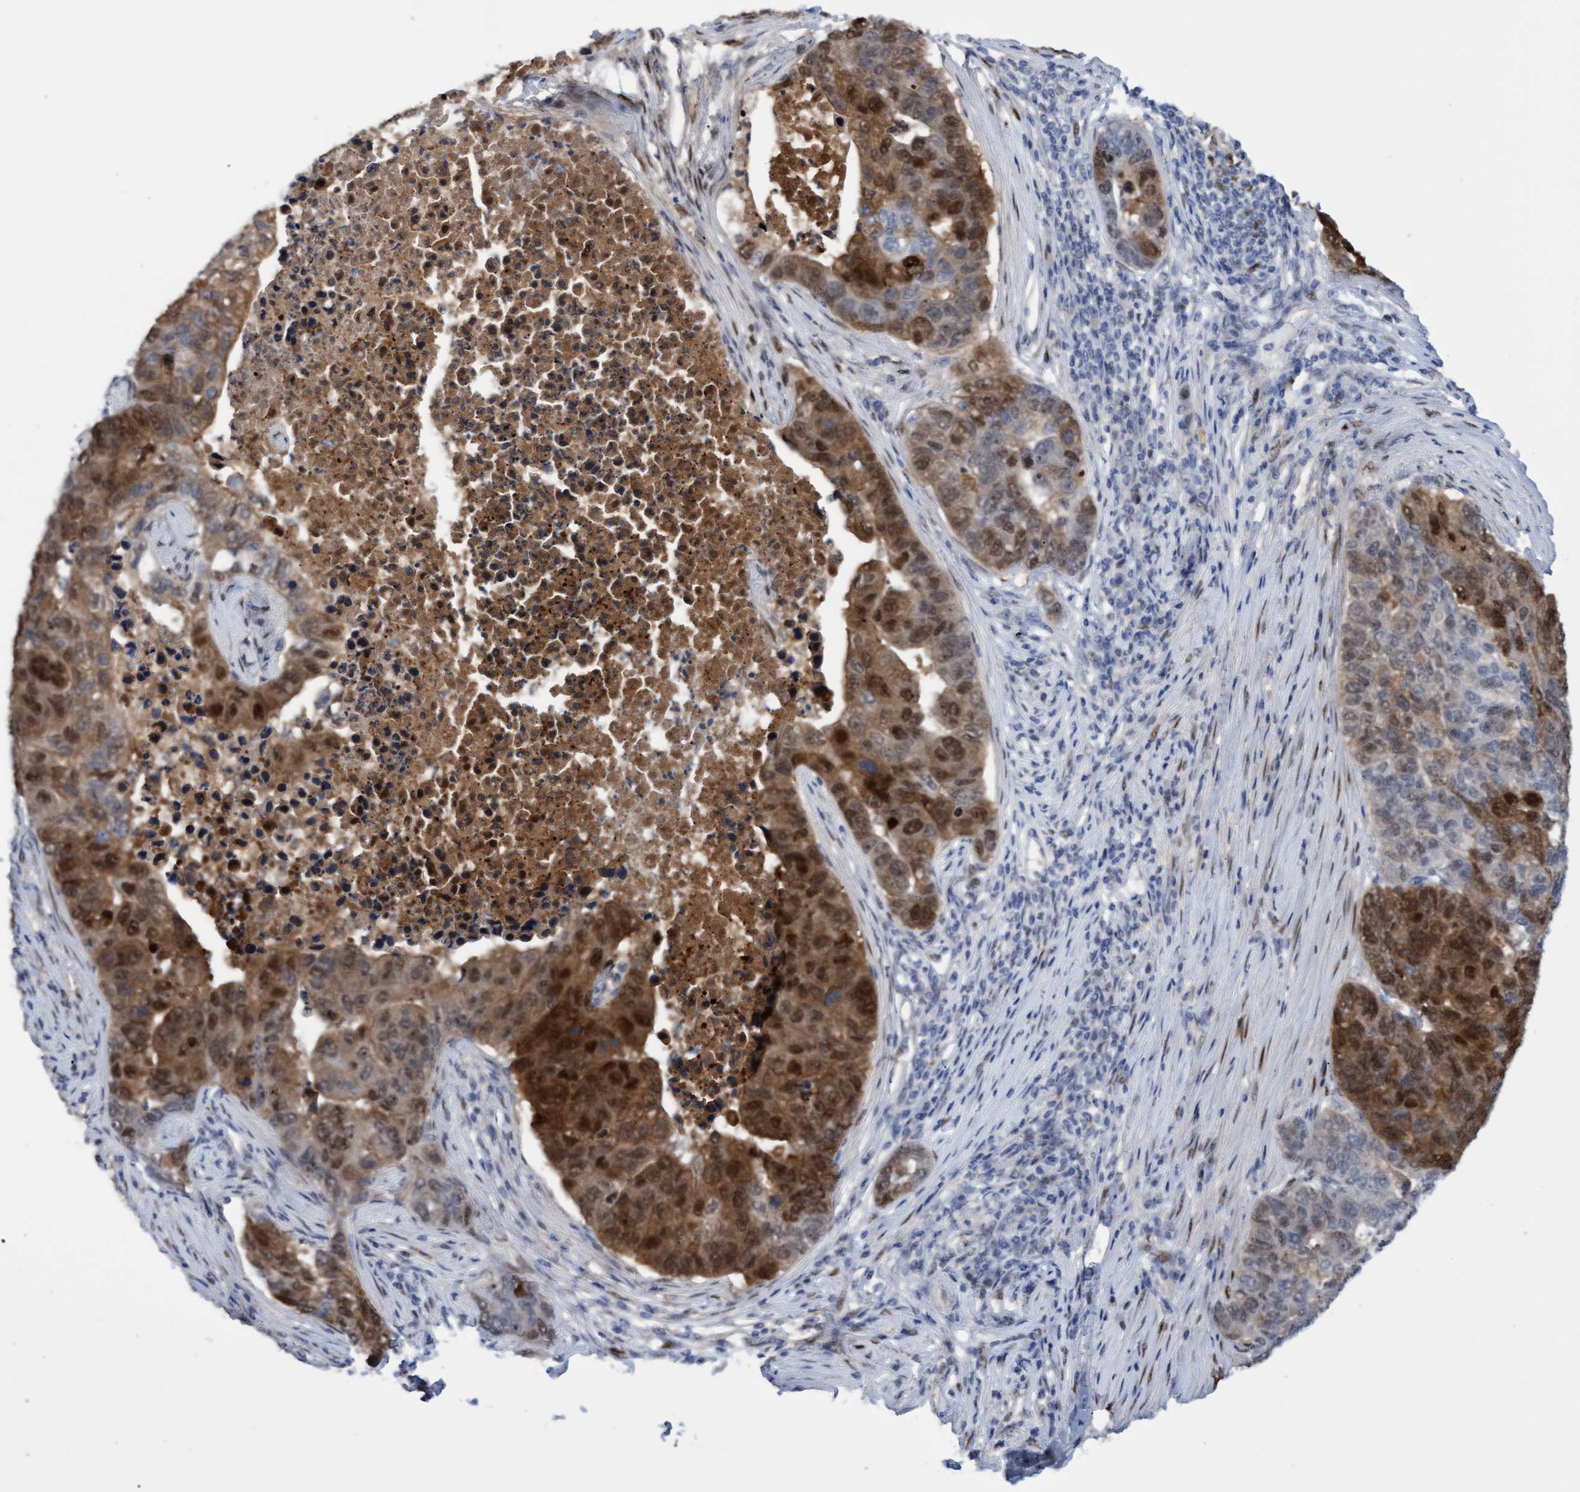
{"staining": {"intensity": "strong", "quantity": "25%-75%", "location": "cytoplasmic/membranous,nuclear"}, "tissue": "pancreatic cancer", "cell_type": "Tumor cells", "image_type": "cancer", "snomed": [{"axis": "morphology", "description": "Adenocarcinoma, NOS"}, {"axis": "topography", "description": "Pancreas"}], "caption": "Immunohistochemistry photomicrograph of human adenocarcinoma (pancreatic) stained for a protein (brown), which demonstrates high levels of strong cytoplasmic/membranous and nuclear positivity in about 25%-75% of tumor cells.", "gene": "PINX1", "patient": {"sex": "female", "age": 61}}